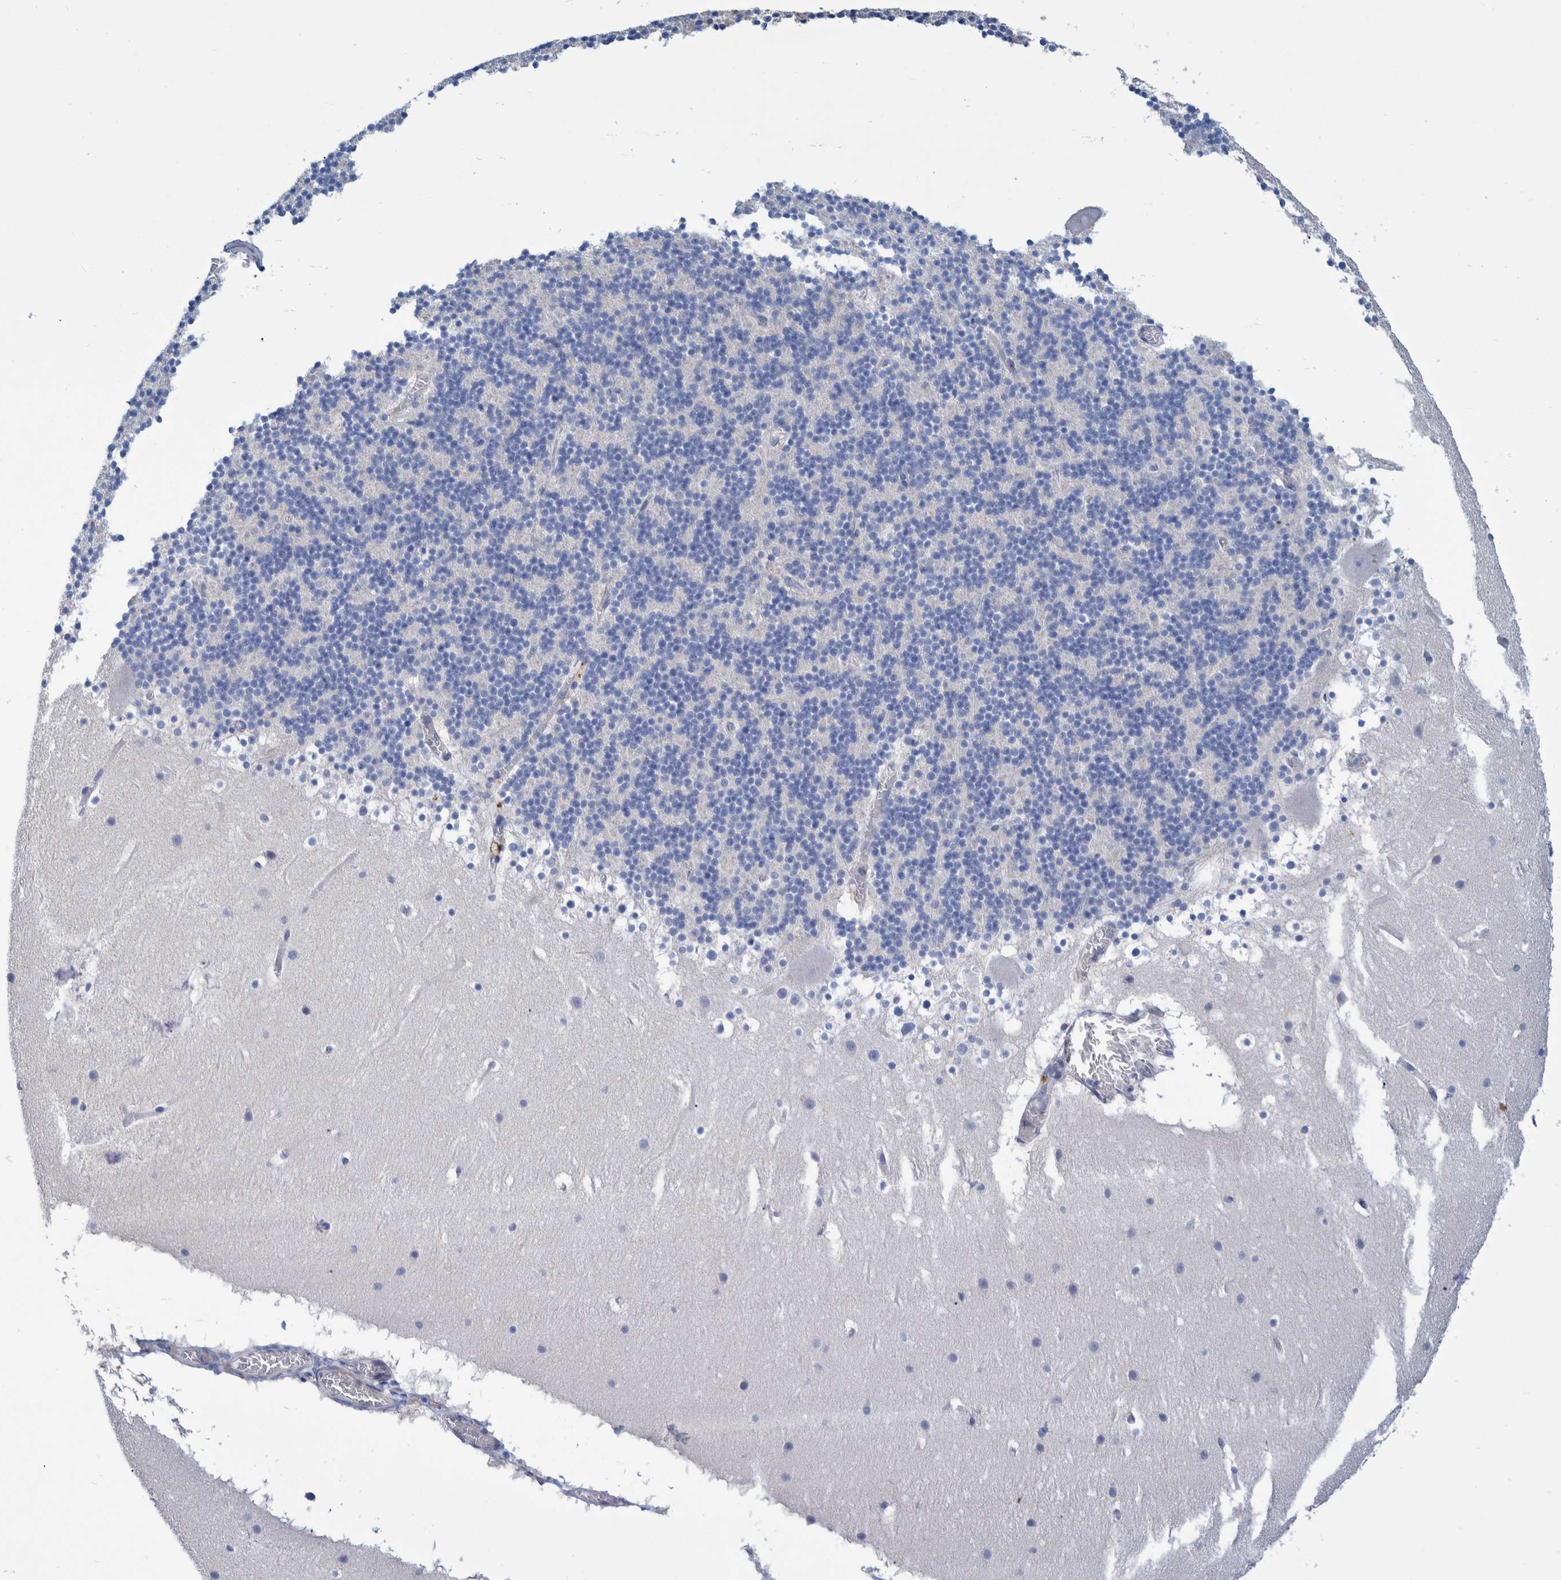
{"staining": {"intensity": "negative", "quantity": "none", "location": "none"}, "tissue": "cerebellum", "cell_type": "Cells in granular layer", "image_type": "normal", "snomed": [{"axis": "morphology", "description": "Normal tissue, NOS"}, {"axis": "topography", "description": "Cerebellum"}], "caption": "A high-resolution histopathology image shows IHC staining of benign cerebellum, which shows no significant positivity in cells in granular layer.", "gene": "MKS1", "patient": {"sex": "male", "age": 45}}